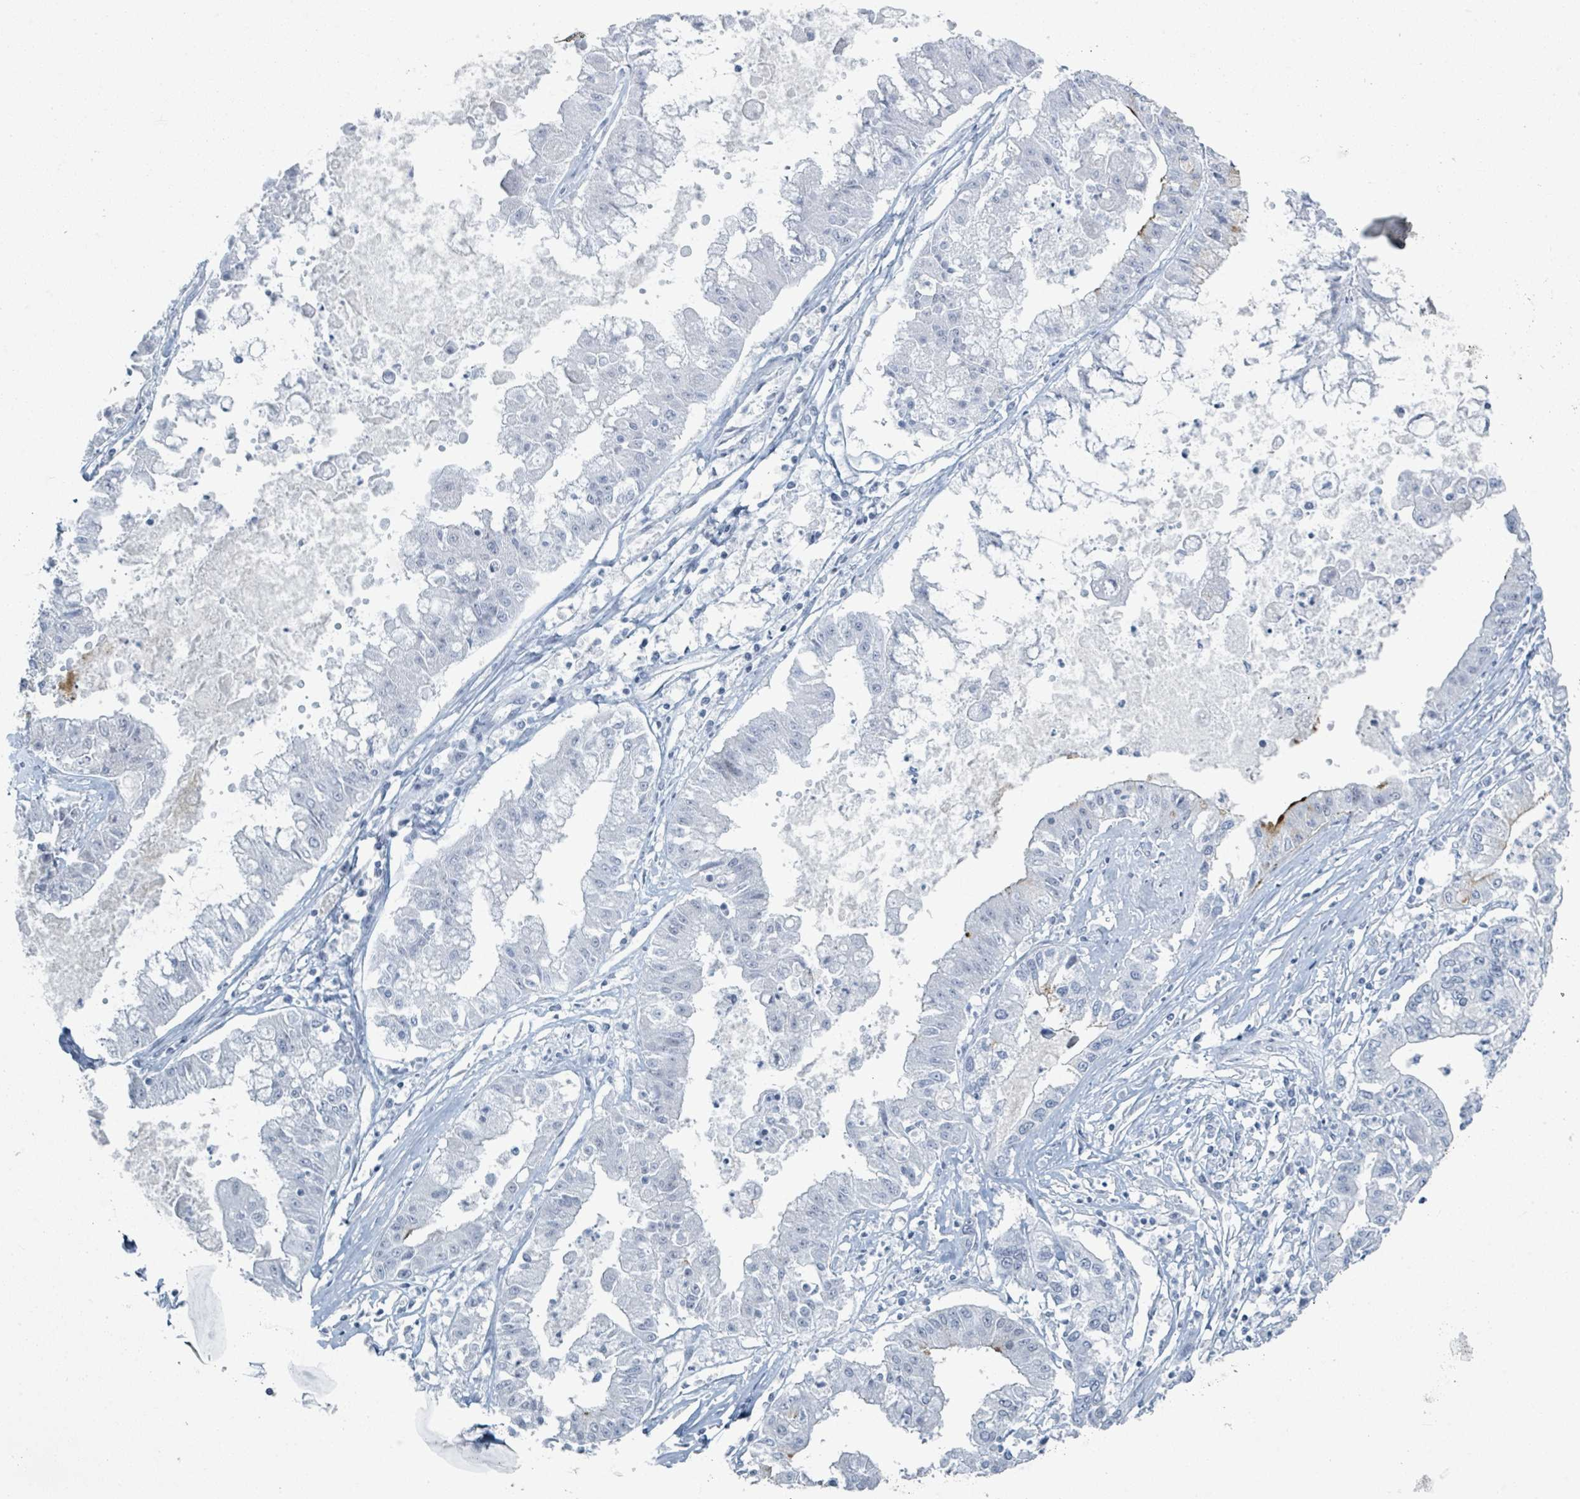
{"staining": {"intensity": "strong", "quantity": "<25%", "location": "cytoplasmic/membranous"}, "tissue": "ovarian cancer", "cell_type": "Tumor cells", "image_type": "cancer", "snomed": [{"axis": "morphology", "description": "Cystadenocarcinoma, mucinous, NOS"}, {"axis": "topography", "description": "Ovary"}], "caption": "Immunohistochemical staining of human ovarian cancer displays medium levels of strong cytoplasmic/membranous staining in approximately <25% of tumor cells. Nuclei are stained in blue.", "gene": "GPR15LG", "patient": {"sex": "female", "age": 70}}